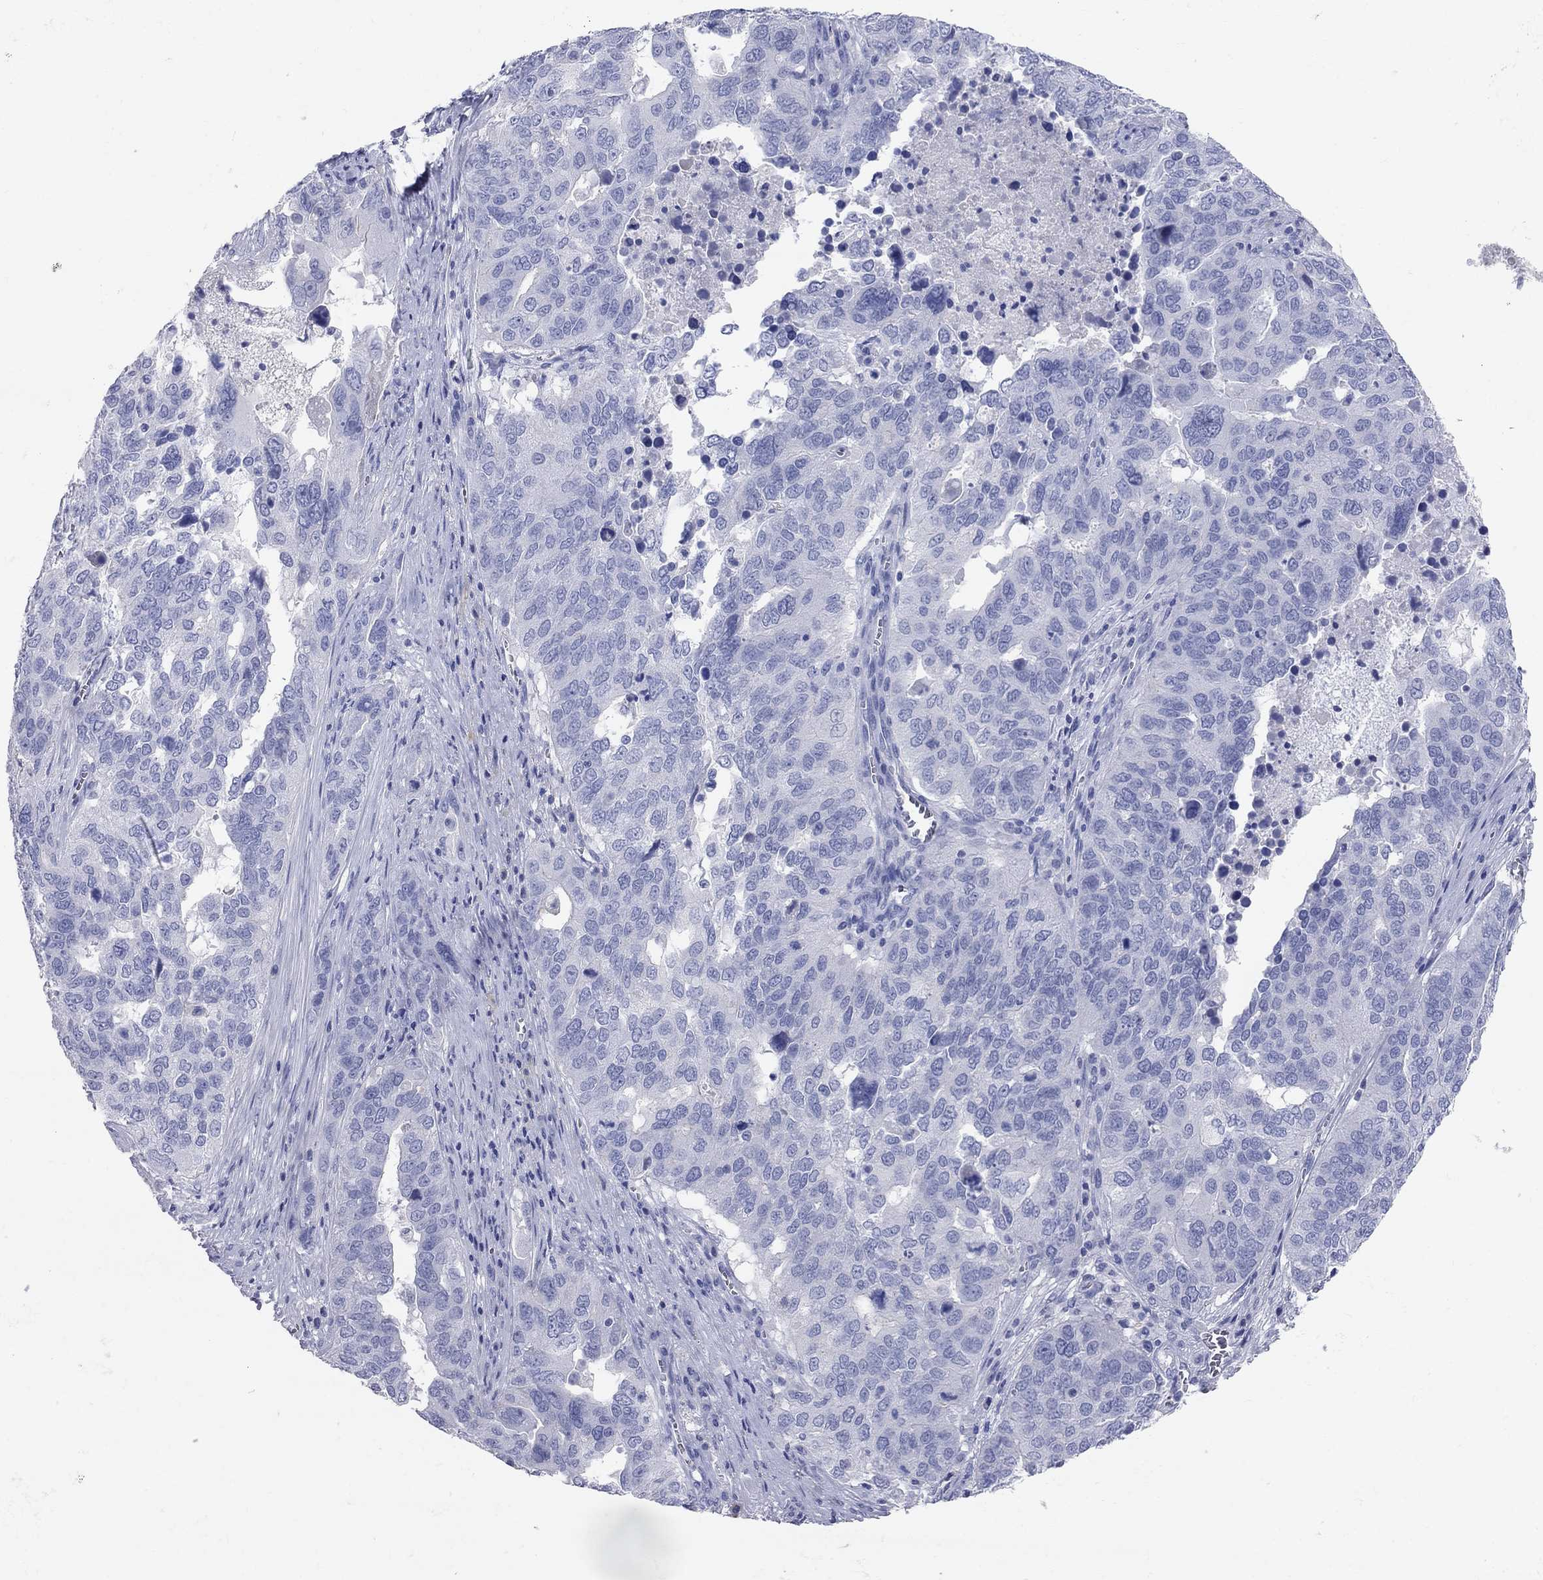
{"staining": {"intensity": "negative", "quantity": "none", "location": "none"}, "tissue": "ovarian cancer", "cell_type": "Tumor cells", "image_type": "cancer", "snomed": [{"axis": "morphology", "description": "Carcinoma, endometroid"}, {"axis": "topography", "description": "Soft tissue"}, {"axis": "topography", "description": "Ovary"}], "caption": "Ovarian endometroid carcinoma stained for a protein using immunohistochemistry exhibits no positivity tumor cells.", "gene": "AOX1", "patient": {"sex": "female", "age": 52}}